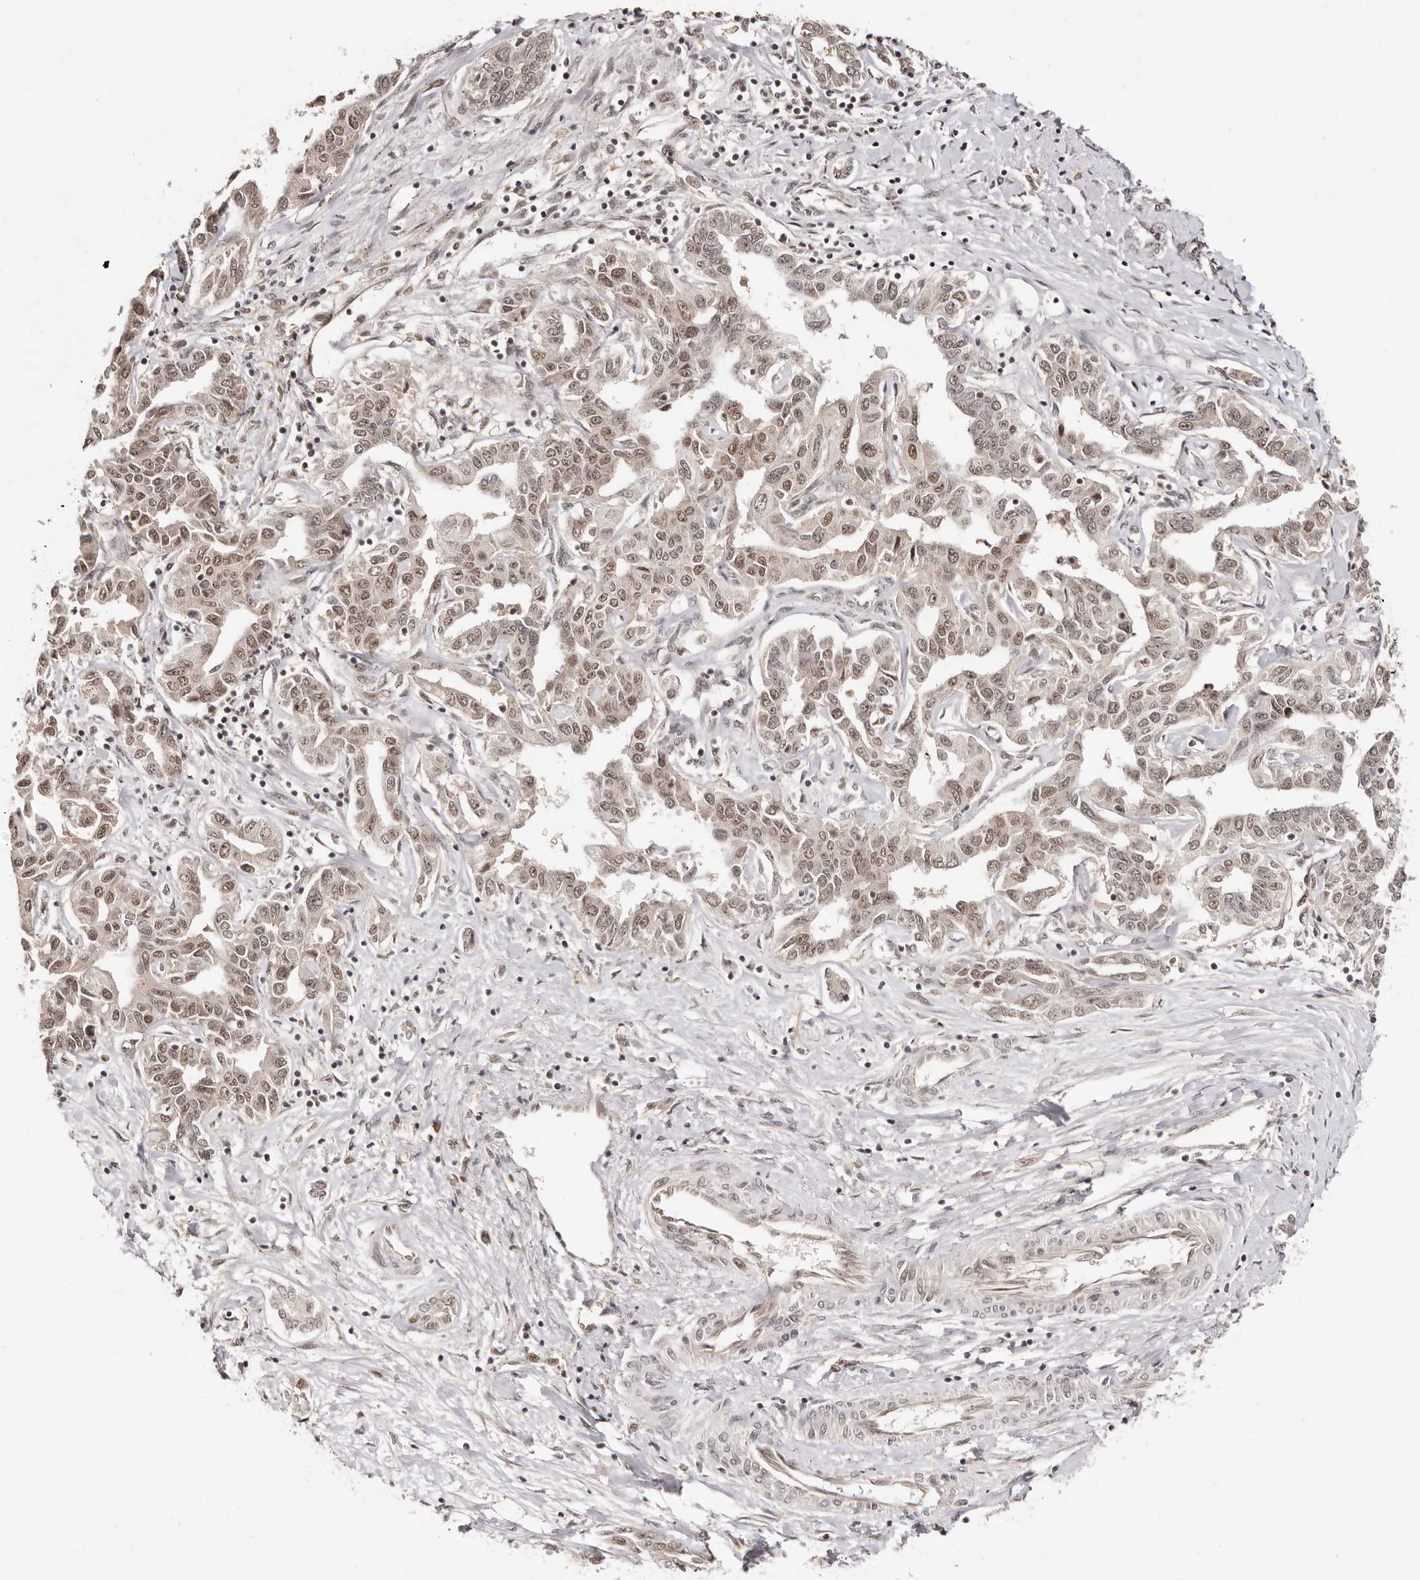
{"staining": {"intensity": "moderate", "quantity": ">75%", "location": "nuclear"}, "tissue": "liver cancer", "cell_type": "Tumor cells", "image_type": "cancer", "snomed": [{"axis": "morphology", "description": "Cholangiocarcinoma"}, {"axis": "topography", "description": "Liver"}], "caption": "Immunohistochemistry staining of liver cholangiocarcinoma, which exhibits medium levels of moderate nuclear positivity in about >75% of tumor cells indicating moderate nuclear protein expression. The staining was performed using DAB (3,3'-diaminobenzidine) (brown) for protein detection and nuclei were counterstained in hematoxylin (blue).", "gene": "MED8", "patient": {"sex": "male", "age": 59}}